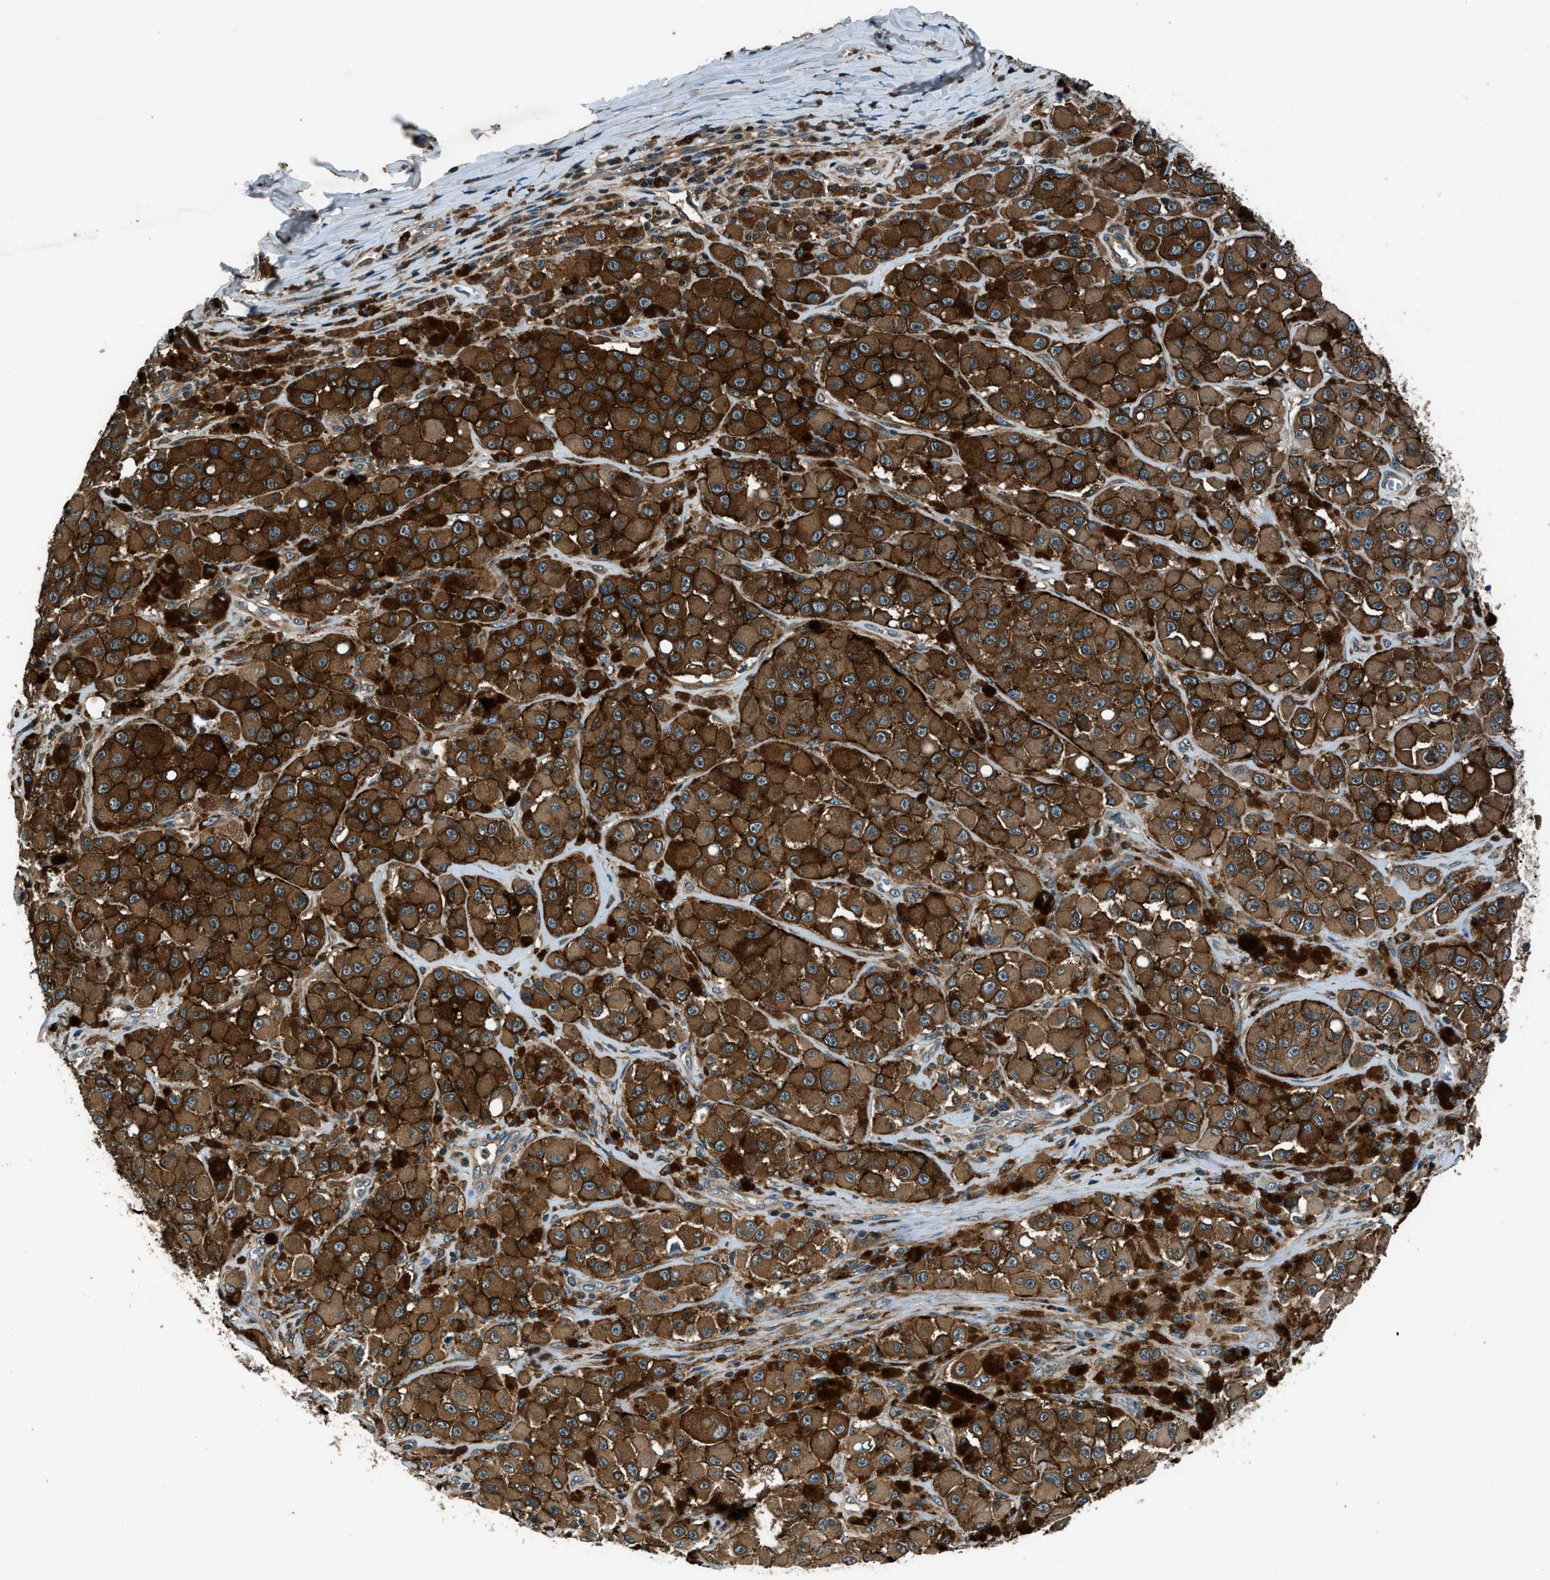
{"staining": {"intensity": "strong", "quantity": ">75%", "location": "cytoplasmic/membranous"}, "tissue": "melanoma", "cell_type": "Tumor cells", "image_type": "cancer", "snomed": [{"axis": "morphology", "description": "Malignant melanoma, NOS"}, {"axis": "topography", "description": "Skin"}], "caption": "Human melanoma stained with a protein marker exhibits strong staining in tumor cells.", "gene": "ARHGEF11", "patient": {"sex": "male", "age": 84}}